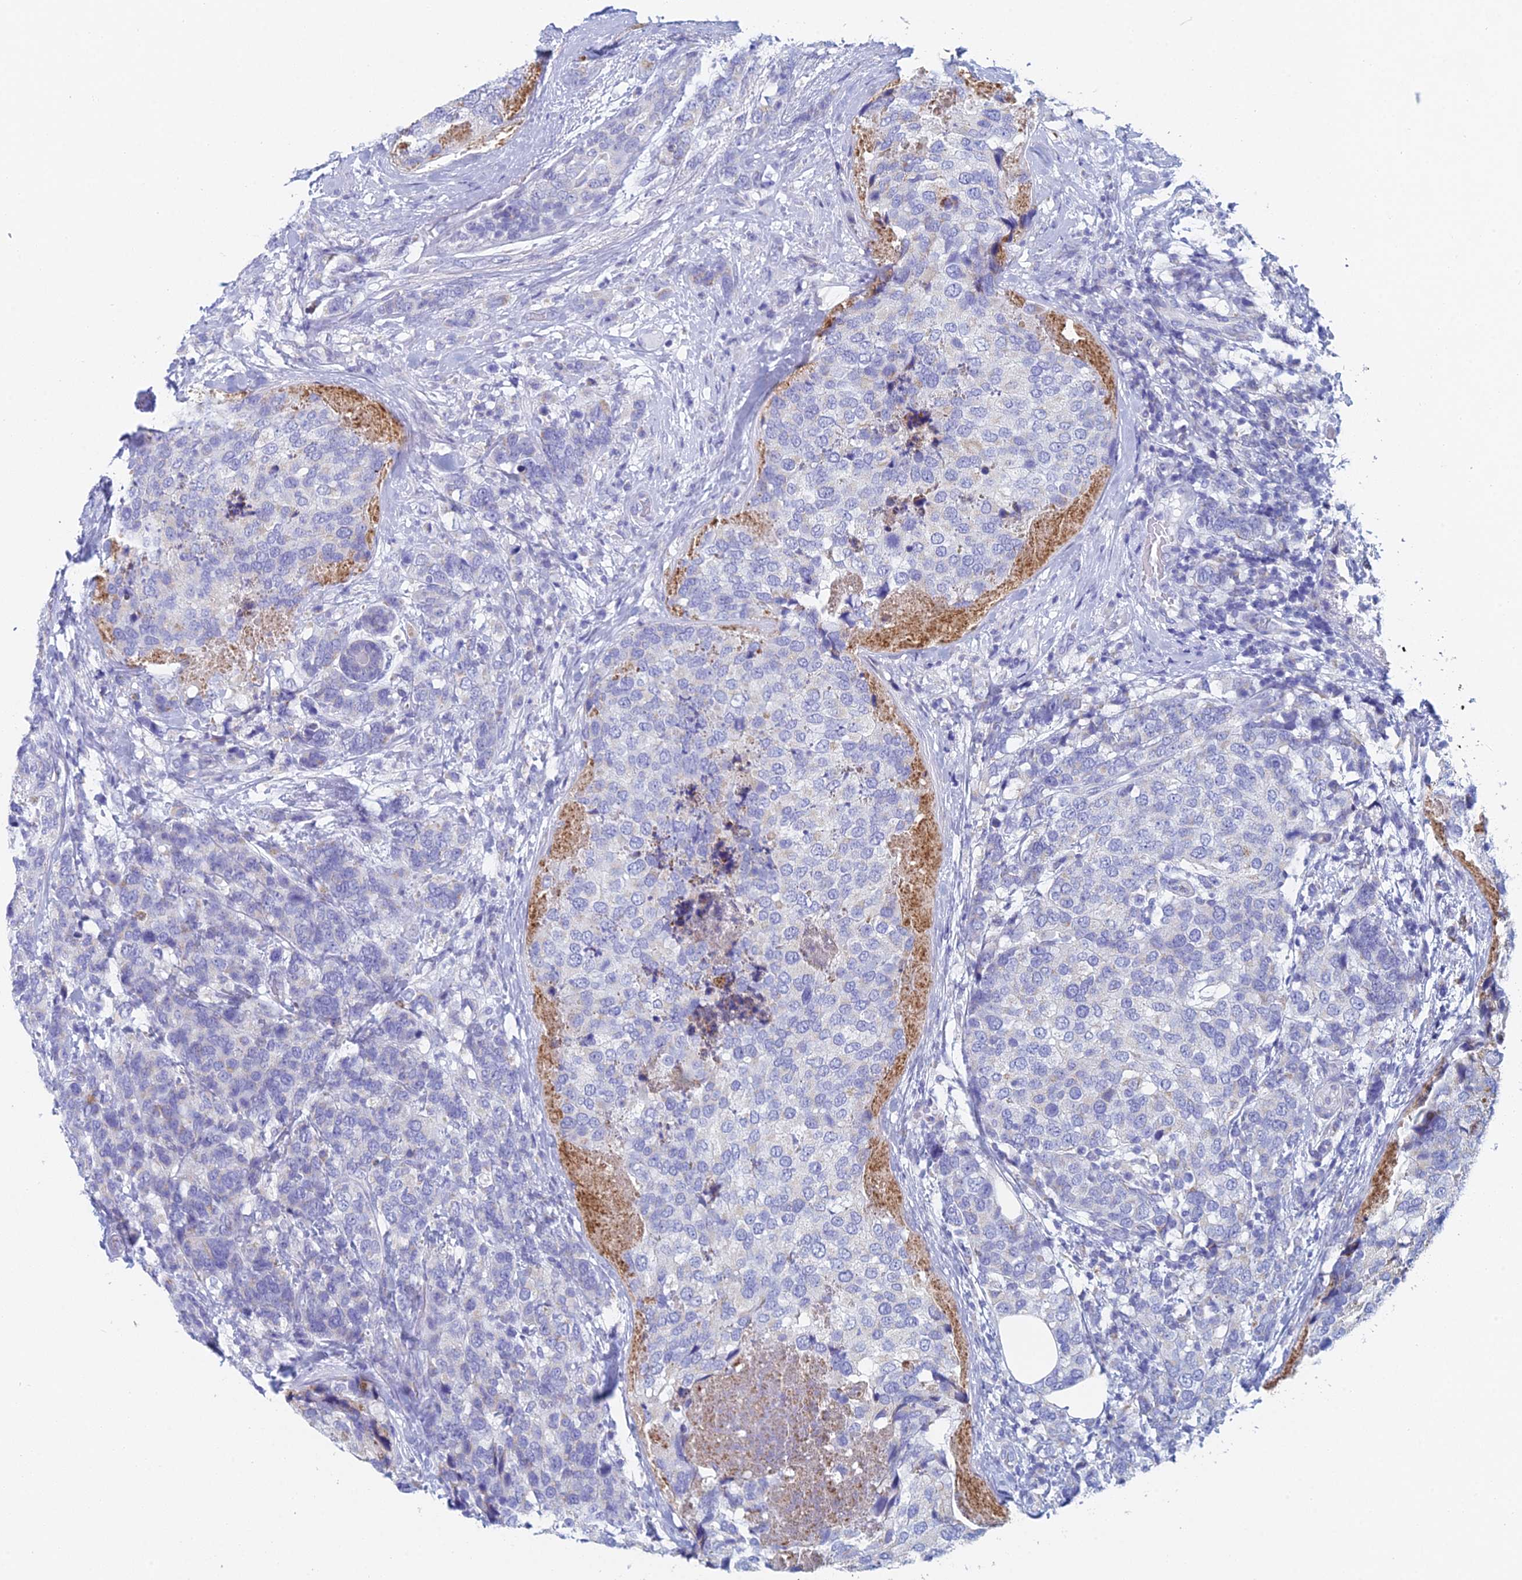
{"staining": {"intensity": "negative", "quantity": "none", "location": "none"}, "tissue": "breast cancer", "cell_type": "Tumor cells", "image_type": "cancer", "snomed": [{"axis": "morphology", "description": "Lobular carcinoma"}, {"axis": "topography", "description": "Breast"}], "caption": "Breast lobular carcinoma was stained to show a protein in brown. There is no significant expression in tumor cells.", "gene": "ACSM1", "patient": {"sex": "female", "age": 59}}